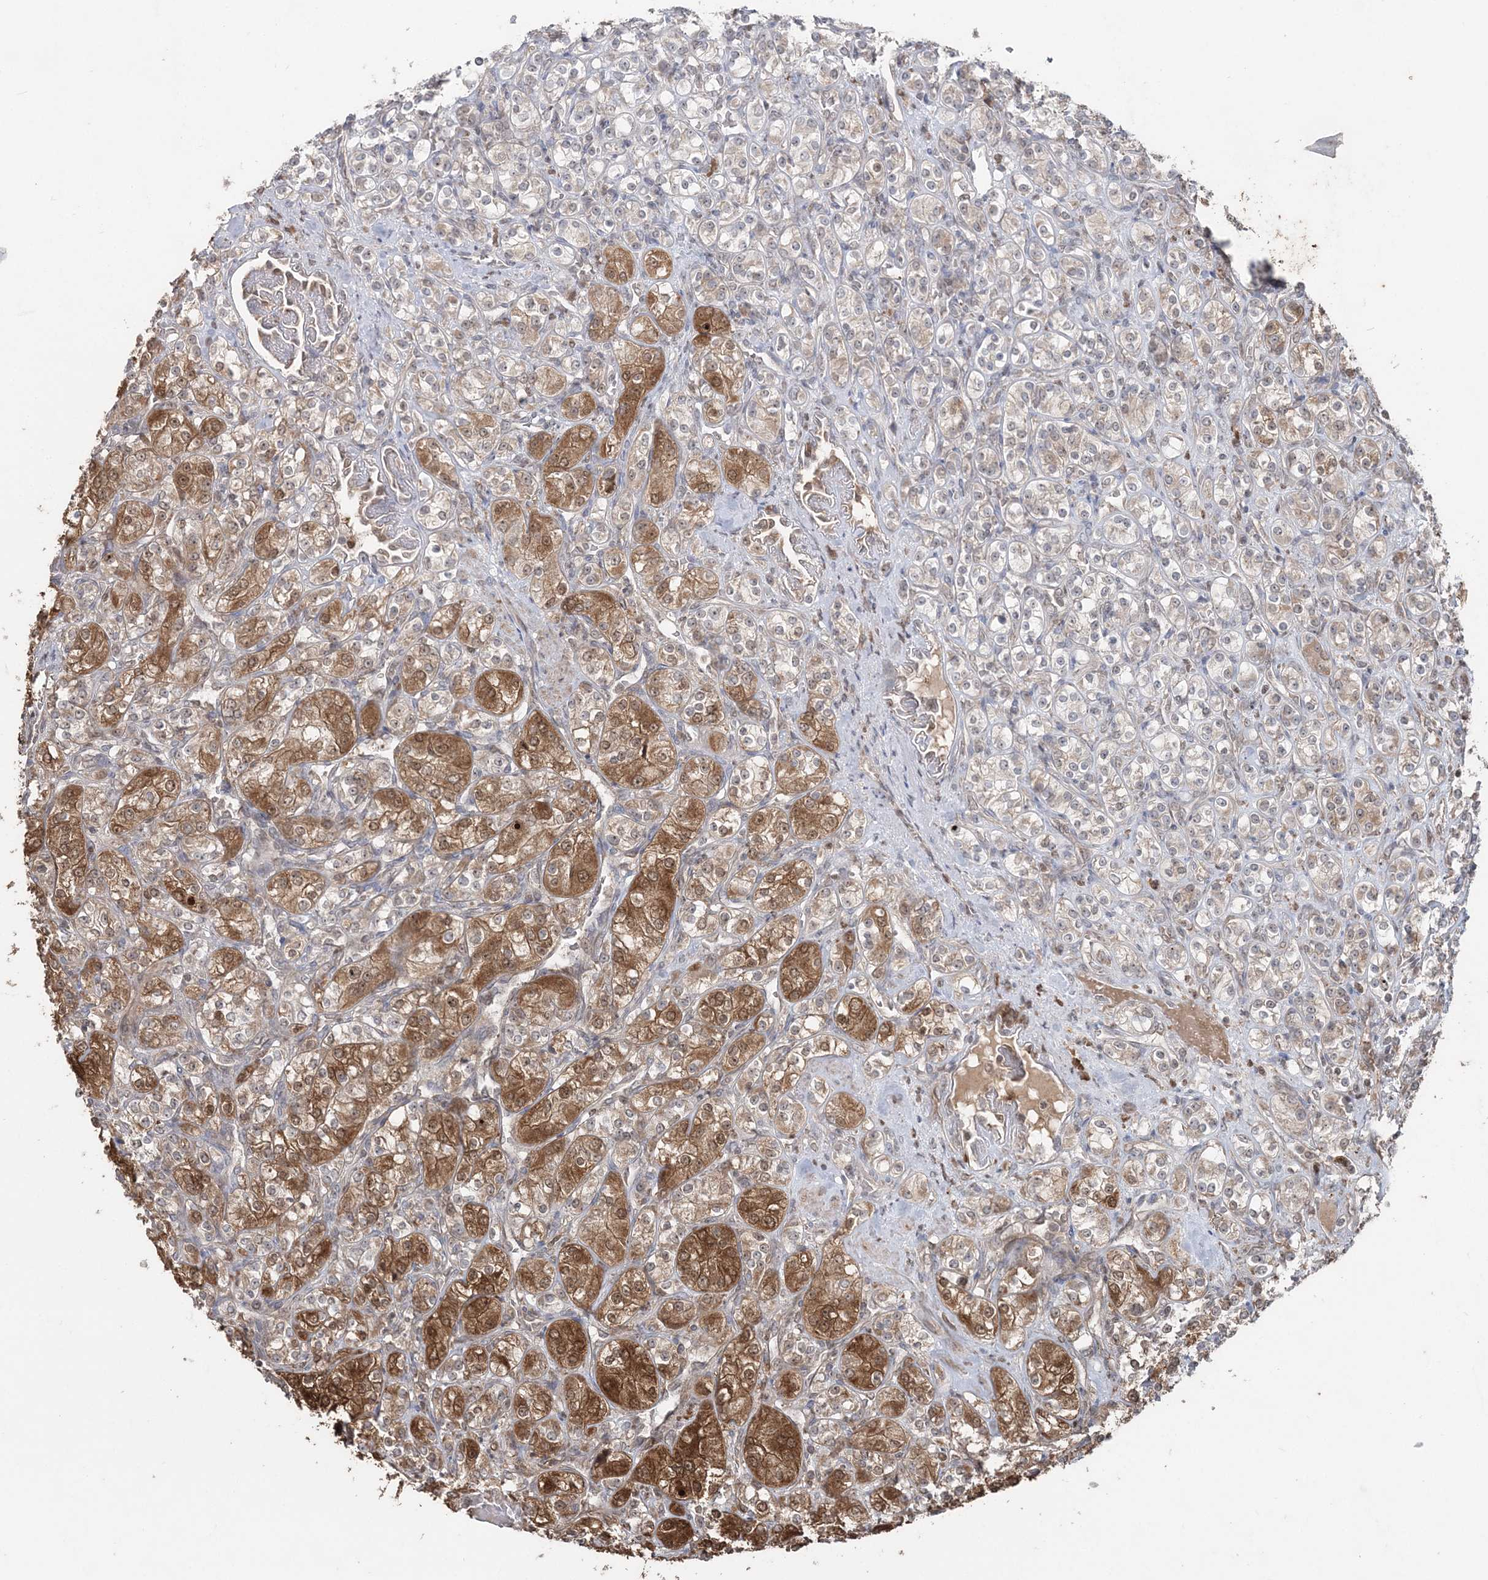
{"staining": {"intensity": "strong", "quantity": ">75%", "location": "cytoplasmic/membranous"}, "tissue": "renal cancer", "cell_type": "Tumor cells", "image_type": "cancer", "snomed": [{"axis": "morphology", "description": "Adenocarcinoma, NOS"}, {"axis": "topography", "description": "Kidney"}], "caption": "Immunohistochemical staining of human renal cancer reveals high levels of strong cytoplasmic/membranous positivity in approximately >75% of tumor cells.", "gene": "SLU7", "patient": {"sex": "male", "age": 77}}